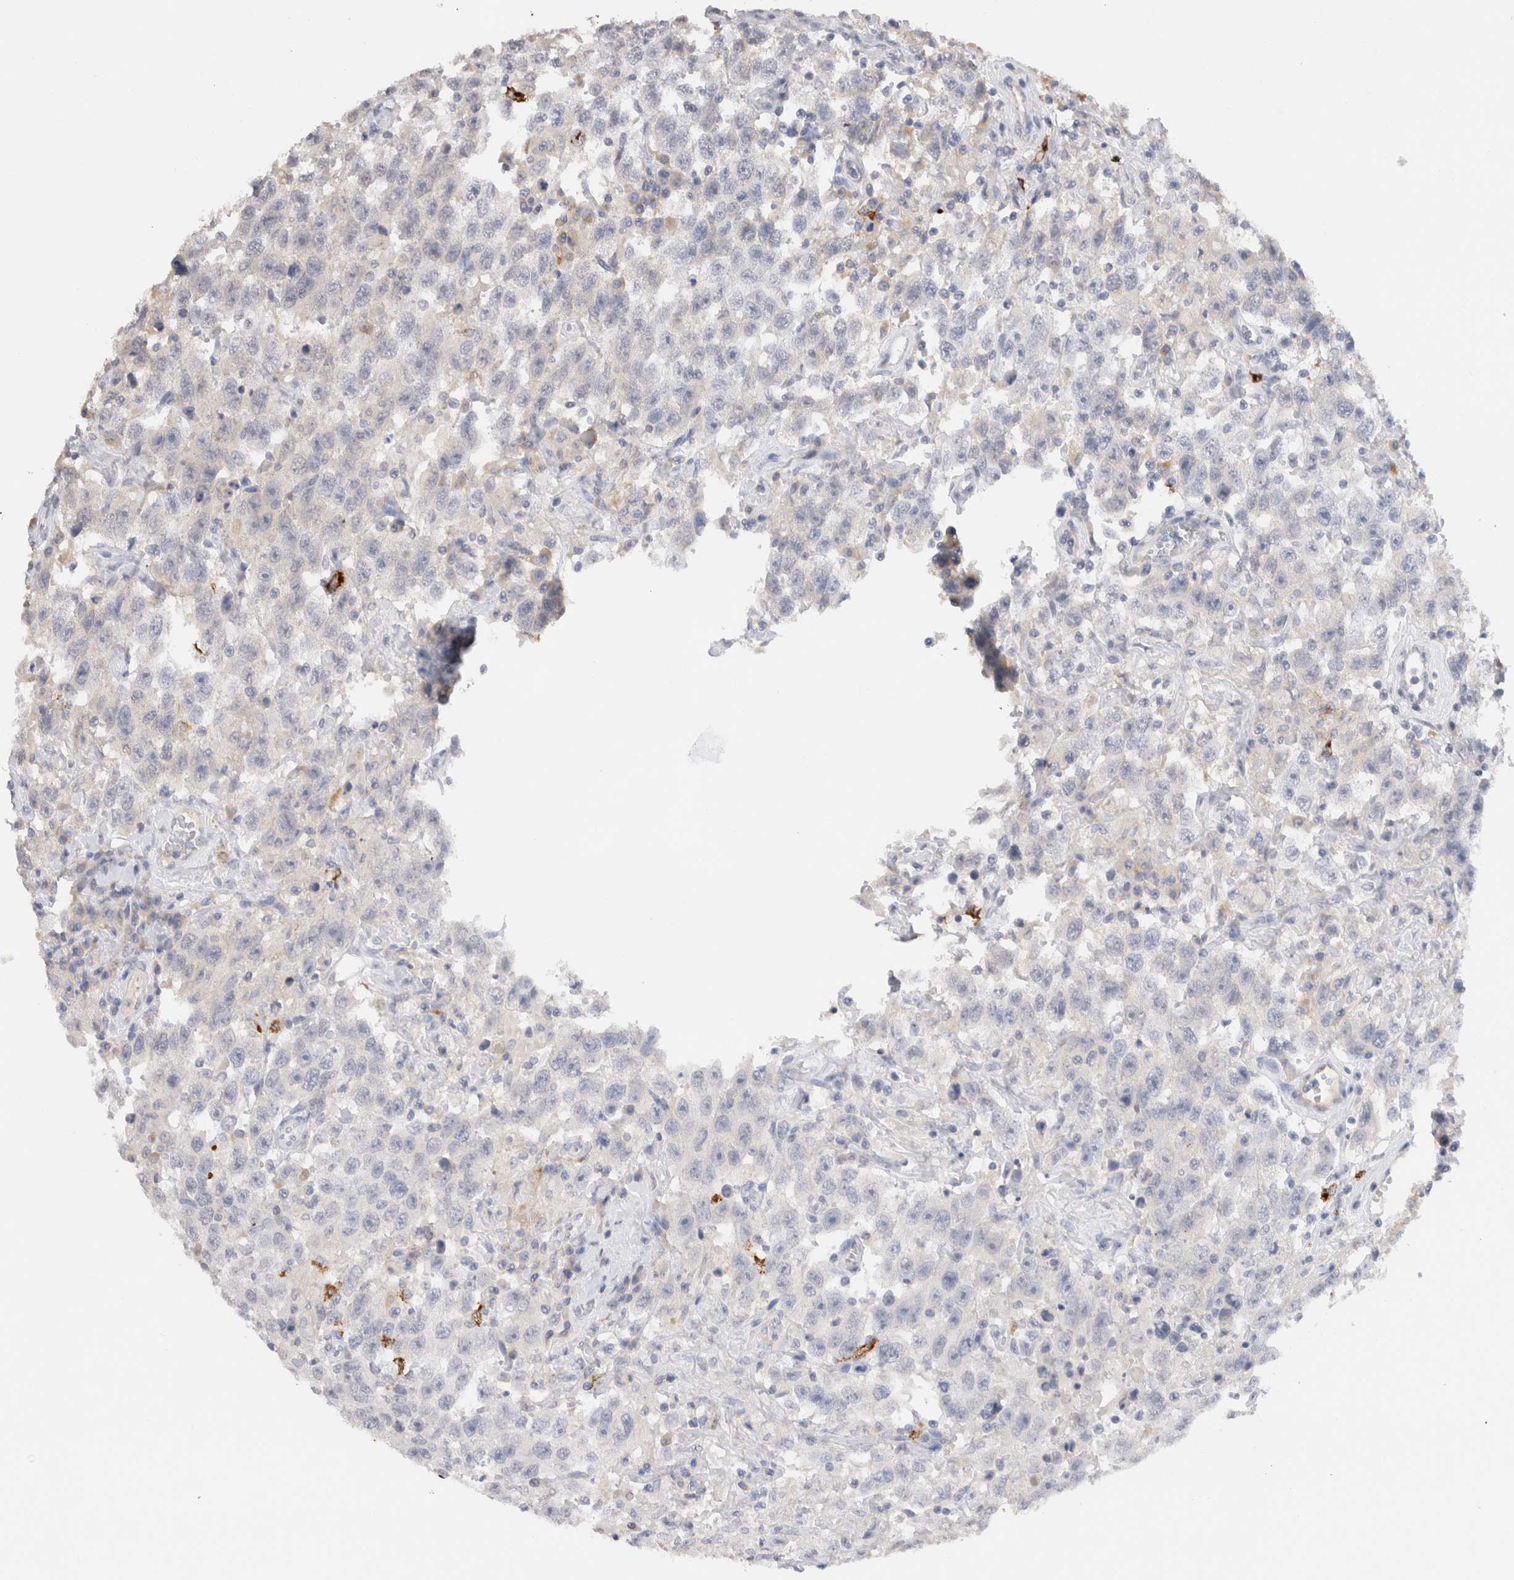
{"staining": {"intensity": "negative", "quantity": "none", "location": "none"}, "tissue": "testis cancer", "cell_type": "Tumor cells", "image_type": "cancer", "snomed": [{"axis": "morphology", "description": "Seminoma, NOS"}, {"axis": "topography", "description": "Testis"}], "caption": "Testis cancer was stained to show a protein in brown. There is no significant expression in tumor cells. The staining is performed using DAB brown chromogen with nuclei counter-stained in using hematoxylin.", "gene": "LAMP3", "patient": {"sex": "male", "age": 41}}